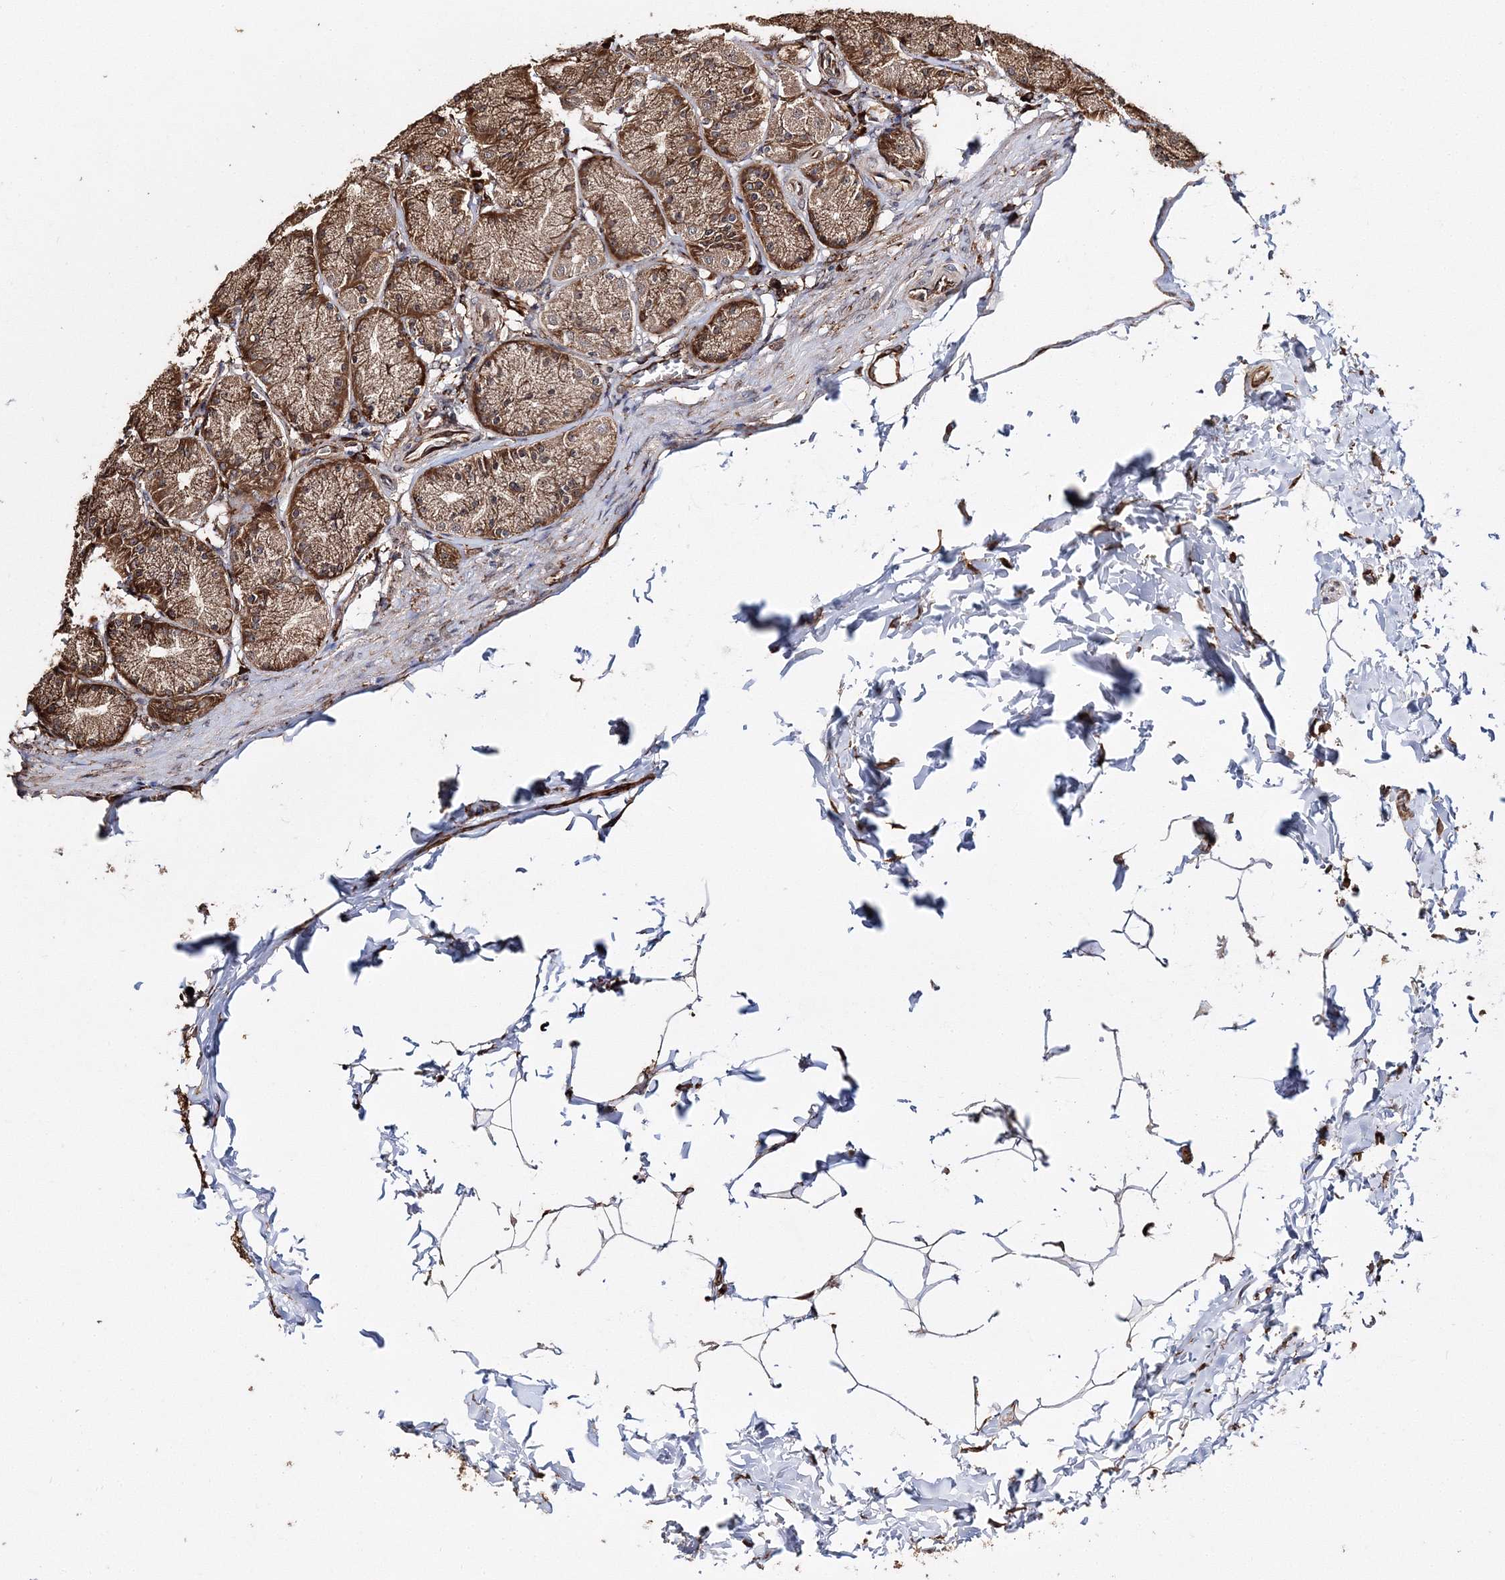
{"staining": {"intensity": "moderate", "quantity": ">75%", "location": "cytoplasmic/membranous"}, "tissue": "stomach", "cell_type": "Glandular cells", "image_type": "normal", "snomed": [{"axis": "morphology", "description": "Normal tissue, NOS"}, {"axis": "topography", "description": "Stomach"}], "caption": "A micrograph showing moderate cytoplasmic/membranous positivity in about >75% of glandular cells in normal stomach, as visualized by brown immunohistochemical staining.", "gene": "SCRN3", "patient": {"sex": "male", "age": 42}}